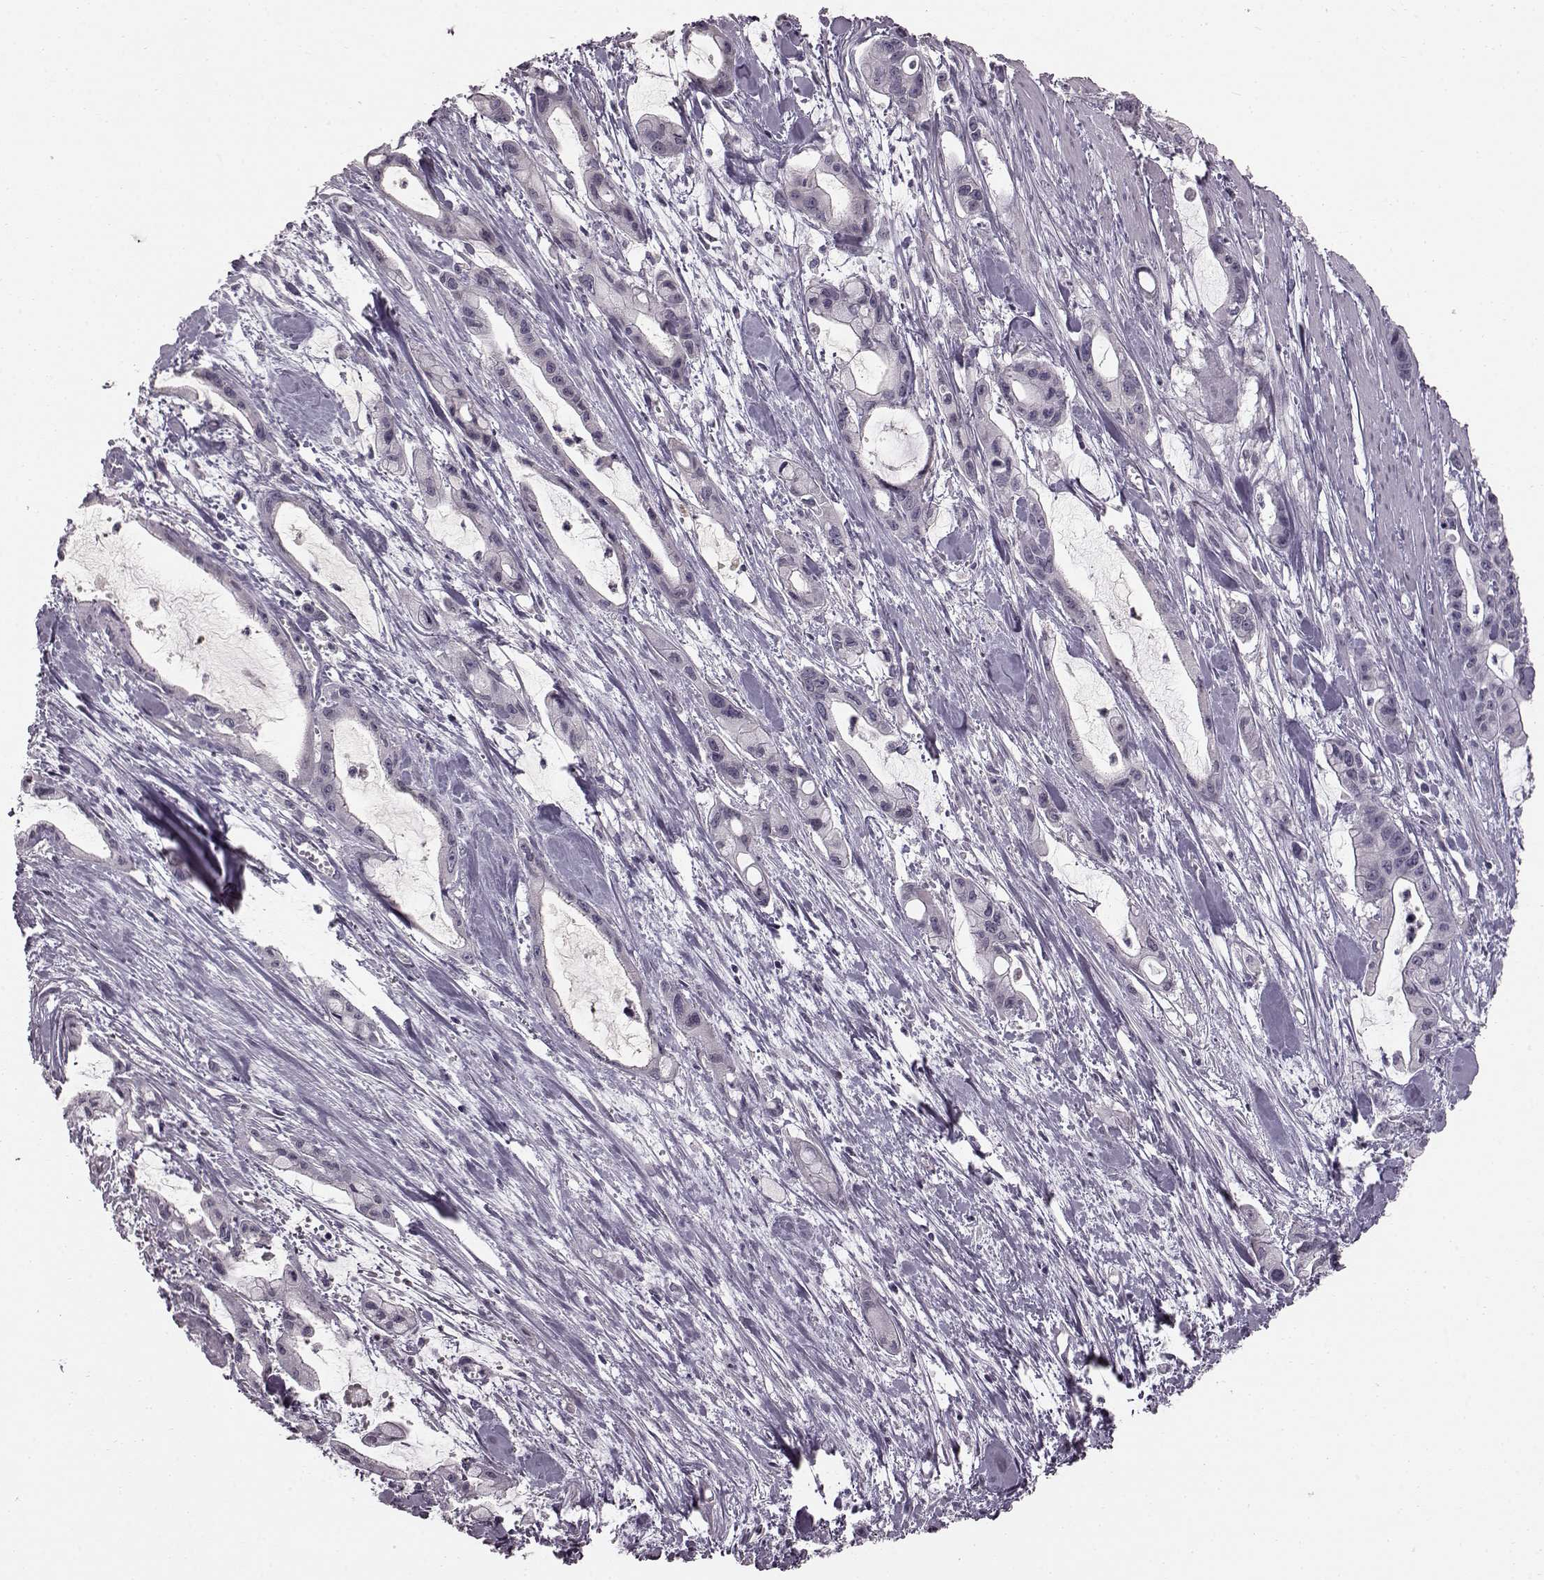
{"staining": {"intensity": "negative", "quantity": "none", "location": "none"}, "tissue": "pancreatic cancer", "cell_type": "Tumor cells", "image_type": "cancer", "snomed": [{"axis": "morphology", "description": "Adenocarcinoma, NOS"}, {"axis": "topography", "description": "Pancreas"}], "caption": "Tumor cells show no significant expression in pancreatic cancer.", "gene": "TCHHL1", "patient": {"sex": "male", "age": 48}}